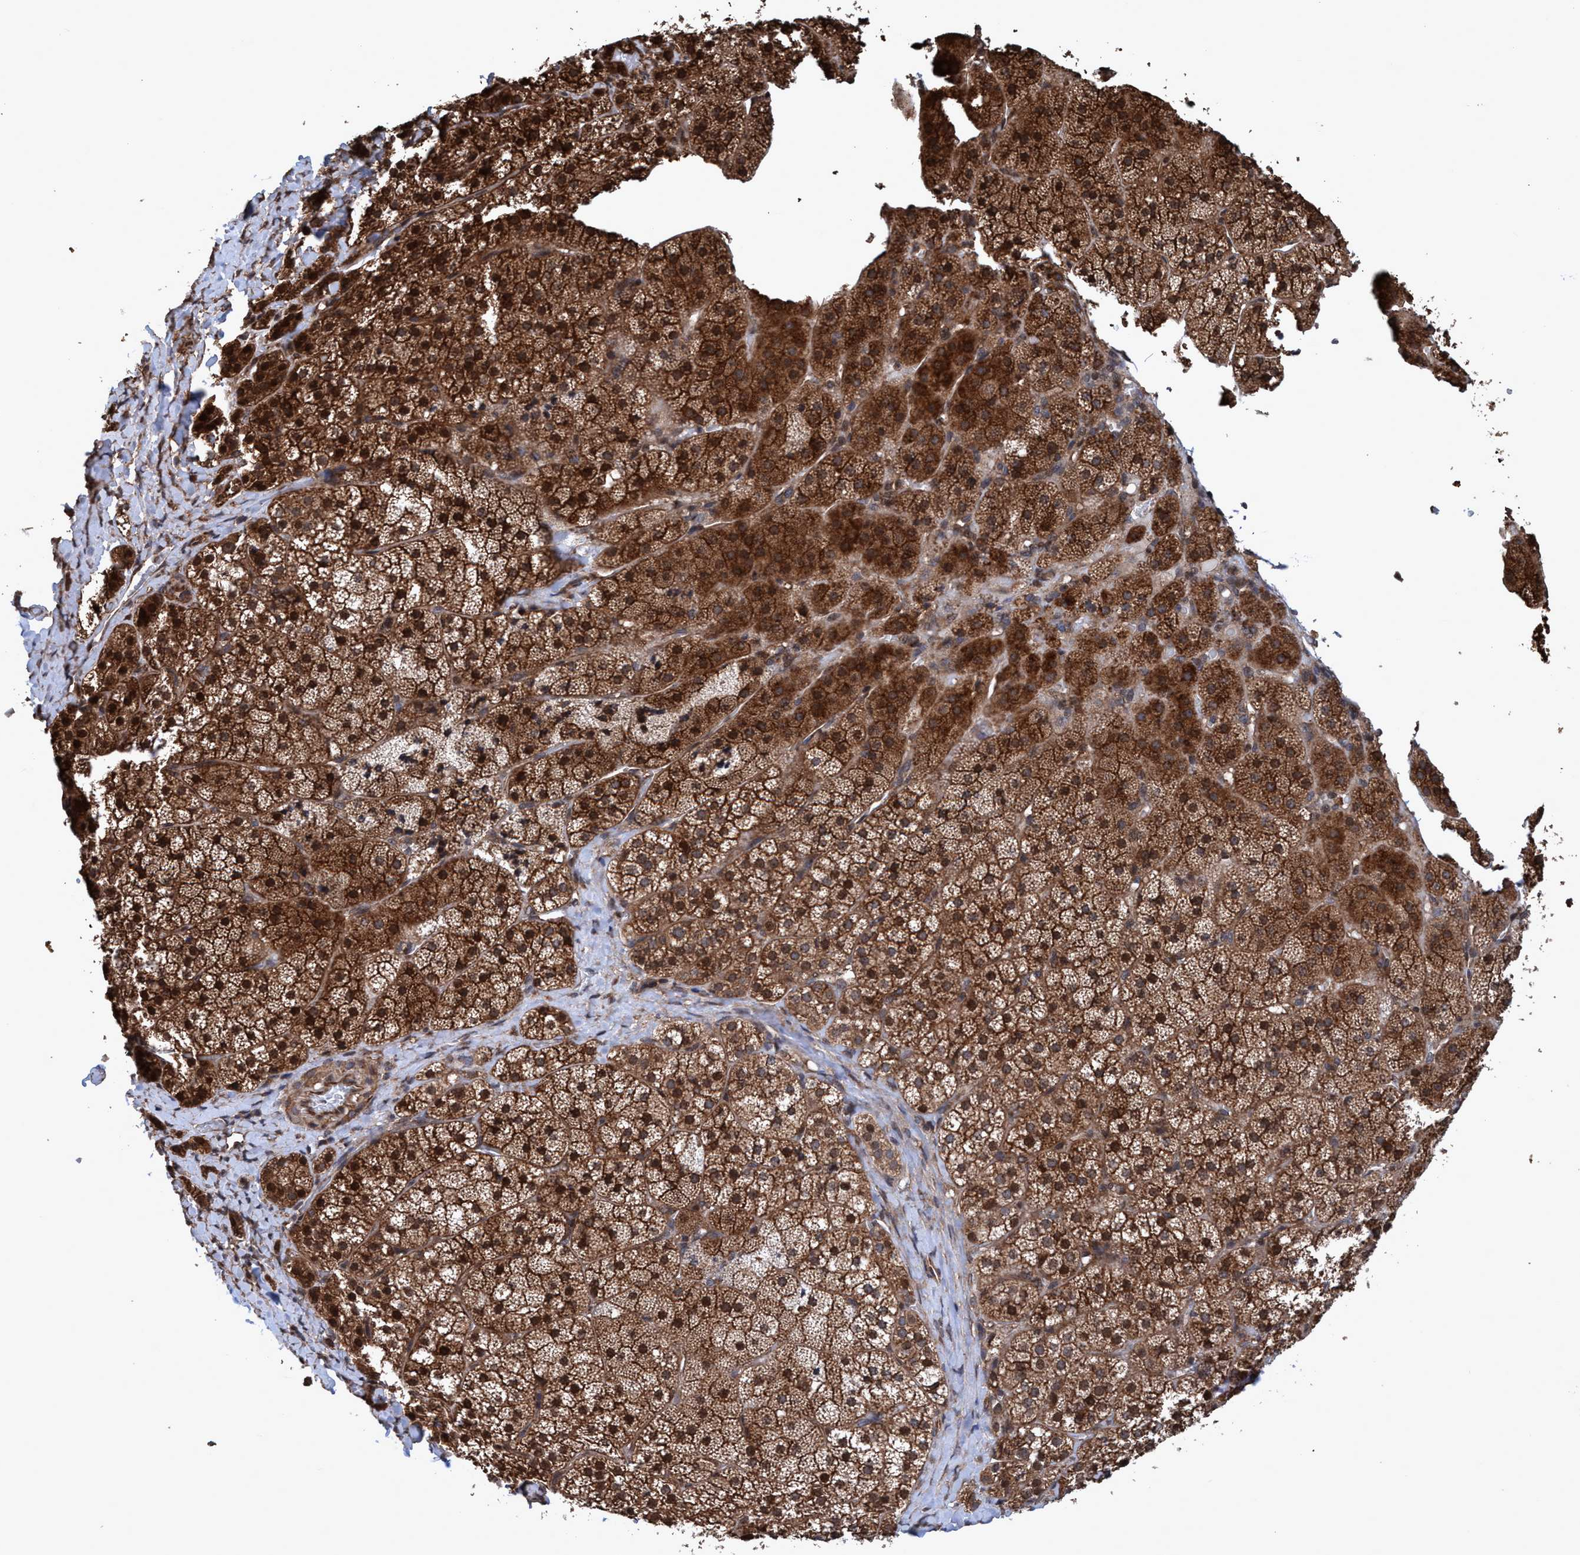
{"staining": {"intensity": "strong", "quantity": ">75%", "location": "cytoplasmic/membranous,nuclear"}, "tissue": "adrenal gland", "cell_type": "Glandular cells", "image_type": "normal", "snomed": [{"axis": "morphology", "description": "Normal tissue, NOS"}, {"axis": "topography", "description": "Adrenal gland"}], "caption": "A high amount of strong cytoplasmic/membranous,nuclear positivity is seen in about >75% of glandular cells in unremarkable adrenal gland. The staining was performed using DAB (3,3'-diaminobenzidine), with brown indicating positive protein expression. Nuclei are stained blue with hematoxylin.", "gene": "TRPC7", "patient": {"sex": "female", "age": 44}}